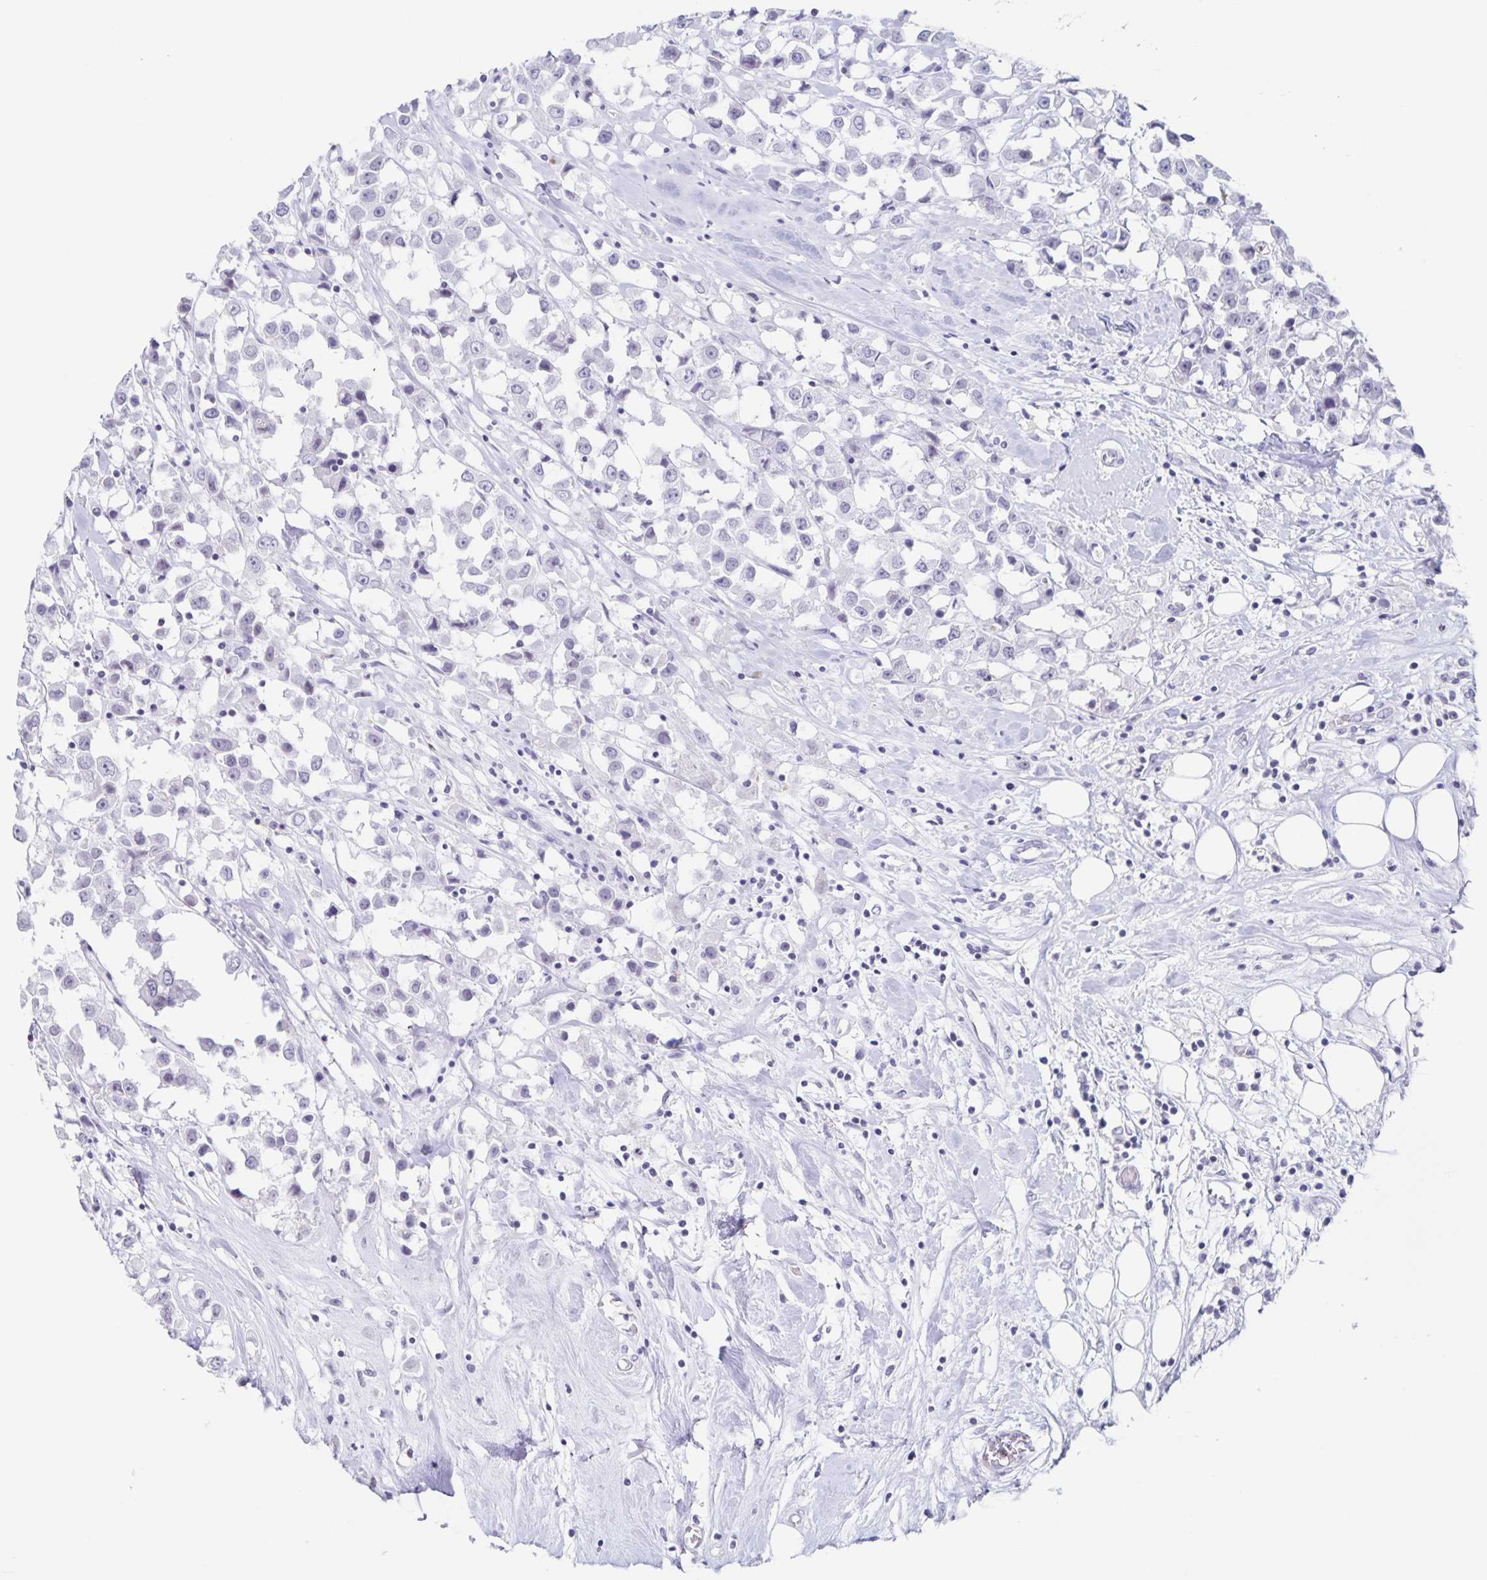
{"staining": {"intensity": "negative", "quantity": "none", "location": "none"}, "tissue": "breast cancer", "cell_type": "Tumor cells", "image_type": "cancer", "snomed": [{"axis": "morphology", "description": "Duct carcinoma"}, {"axis": "topography", "description": "Breast"}], "caption": "Tumor cells are negative for brown protein staining in breast infiltrating ductal carcinoma.", "gene": "LCE6A", "patient": {"sex": "female", "age": 61}}